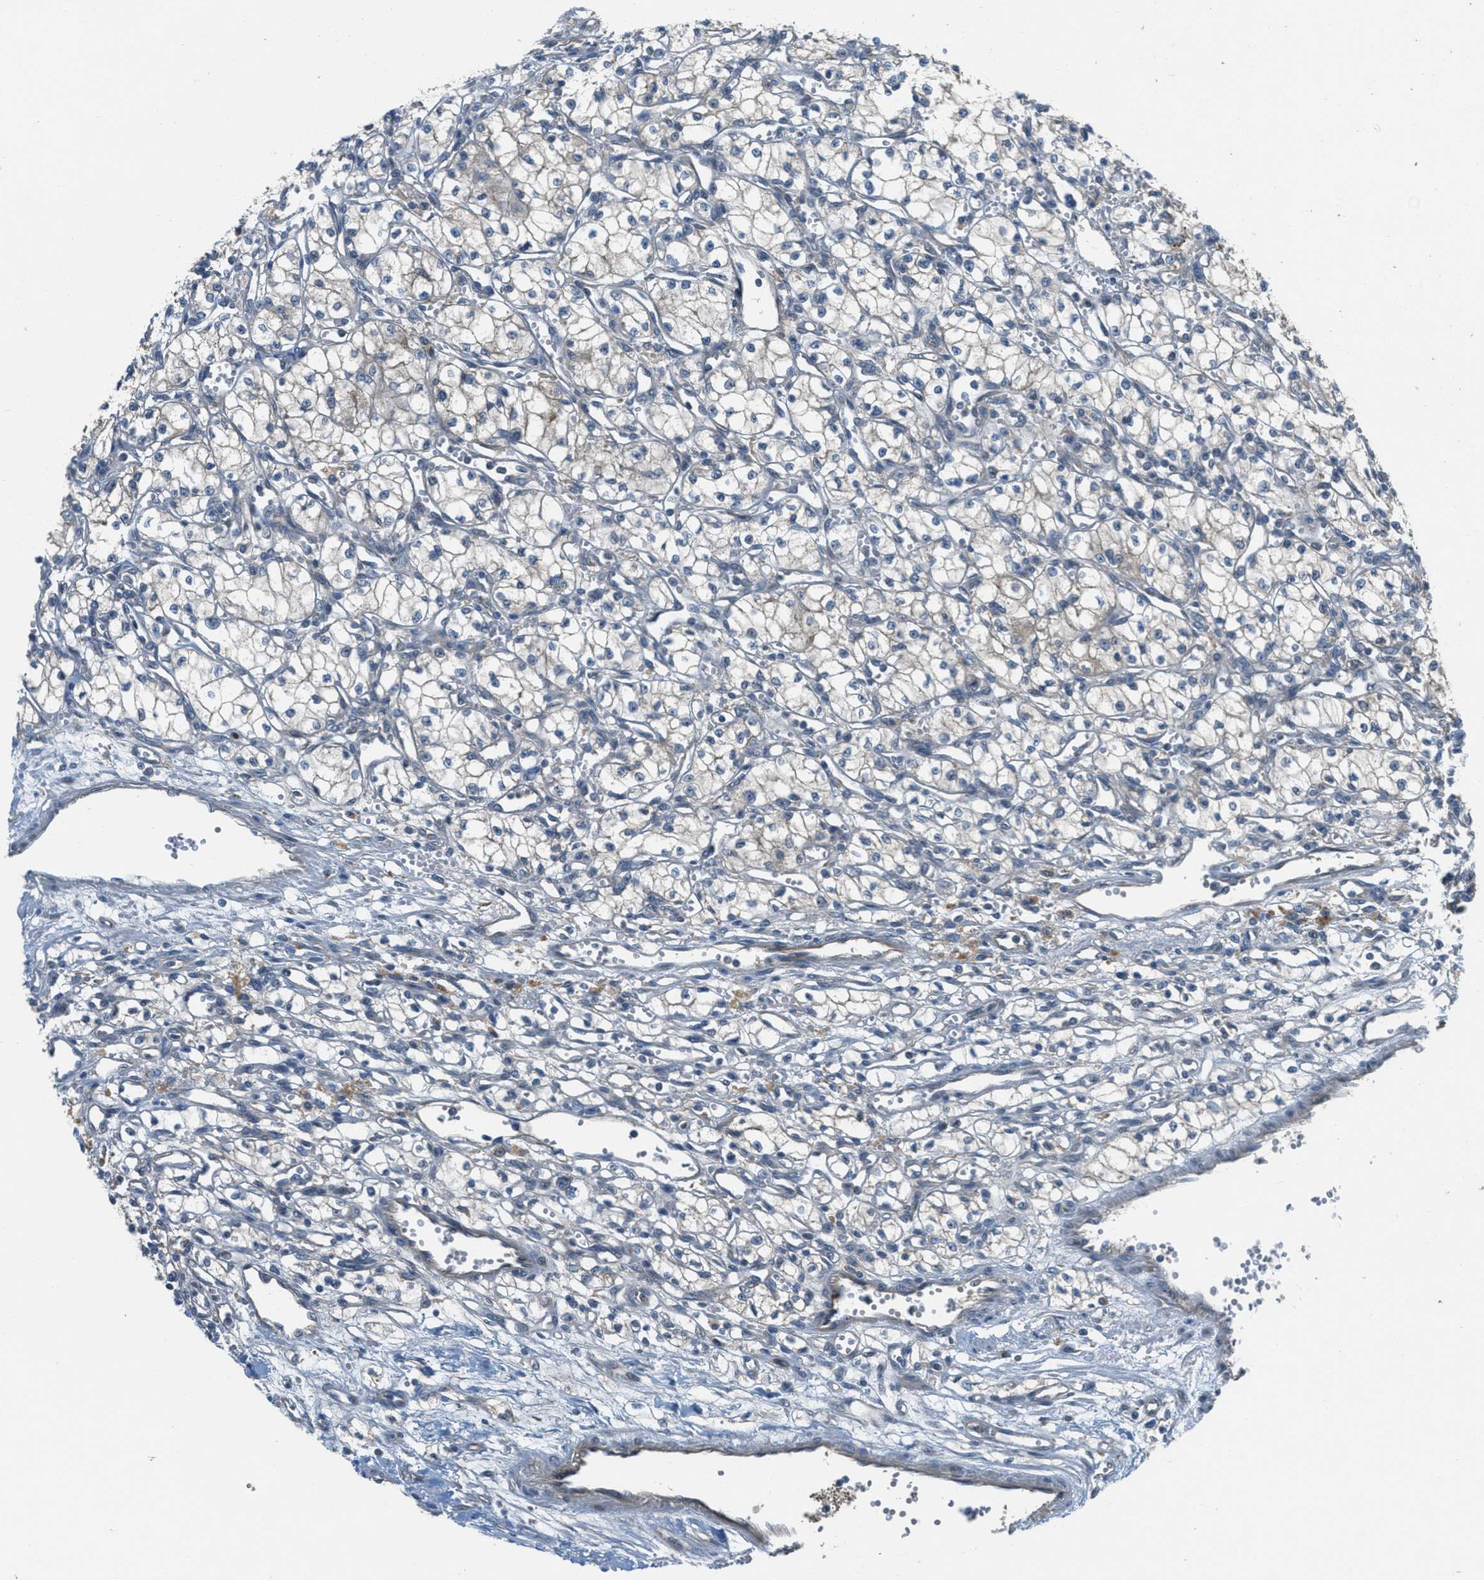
{"staining": {"intensity": "negative", "quantity": "none", "location": "none"}, "tissue": "renal cancer", "cell_type": "Tumor cells", "image_type": "cancer", "snomed": [{"axis": "morphology", "description": "Normal tissue, NOS"}, {"axis": "morphology", "description": "Adenocarcinoma, NOS"}, {"axis": "topography", "description": "Kidney"}], "caption": "Protein analysis of renal cancer (adenocarcinoma) demonstrates no significant positivity in tumor cells.", "gene": "ADCY6", "patient": {"sex": "male", "age": 59}}